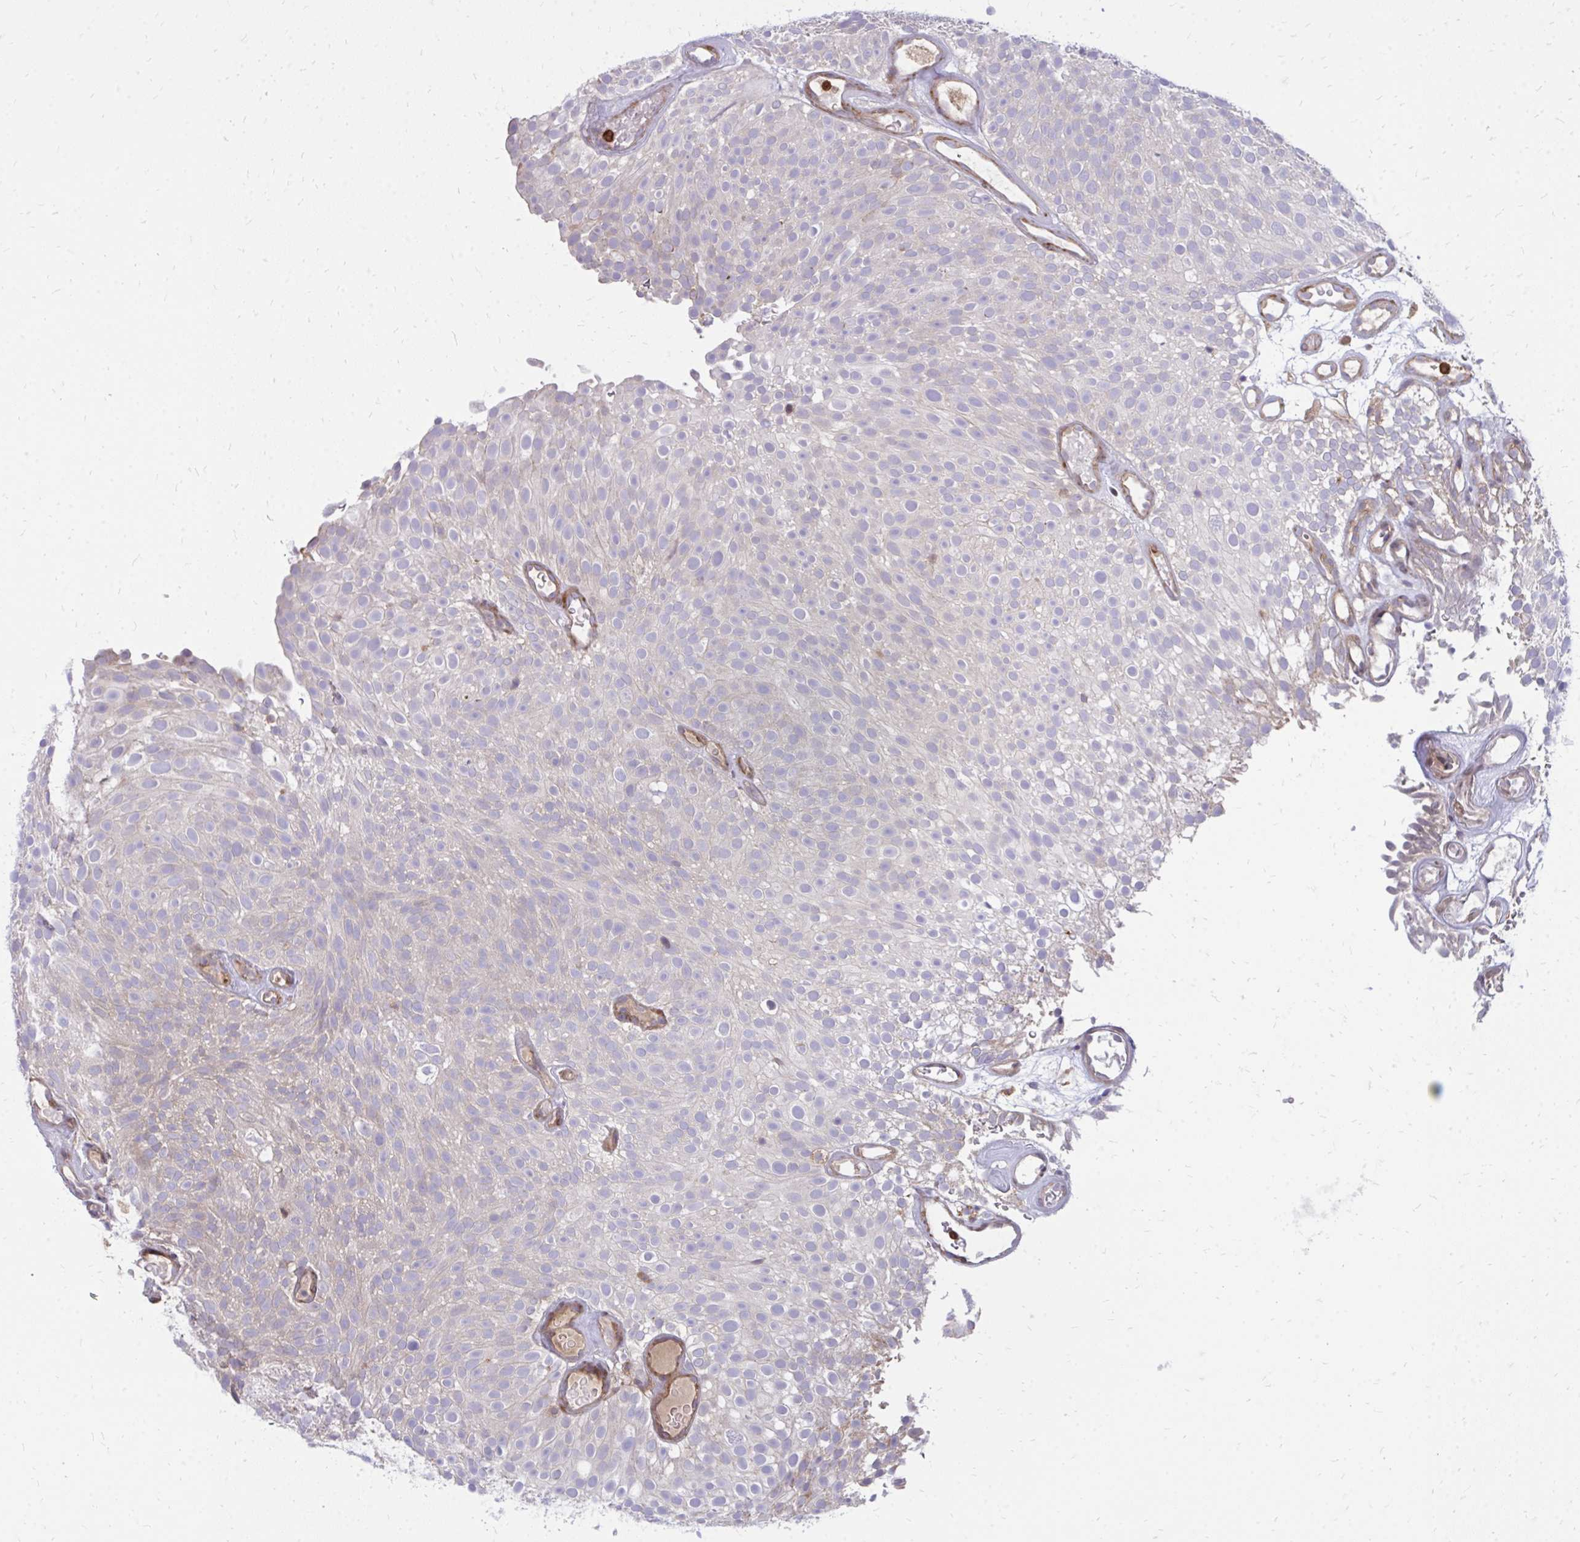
{"staining": {"intensity": "weak", "quantity": "<25%", "location": "cytoplasmic/membranous"}, "tissue": "urothelial cancer", "cell_type": "Tumor cells", "image_type": "cancer", "snomed": [{"axis": "morphology", "description": "Urothelial carcinoma, Low grade"}, {"axis": "topography", "description": "Urinary bladder"}], "caption": "This micrograph is of urothelial cancer stained with IHC to label a protein in brown with the nuclei are counter-stained blue. There is no positivity in tumor cells.", "gene": "ASAP1", "patient": {"sex": "male", "age": 78}}